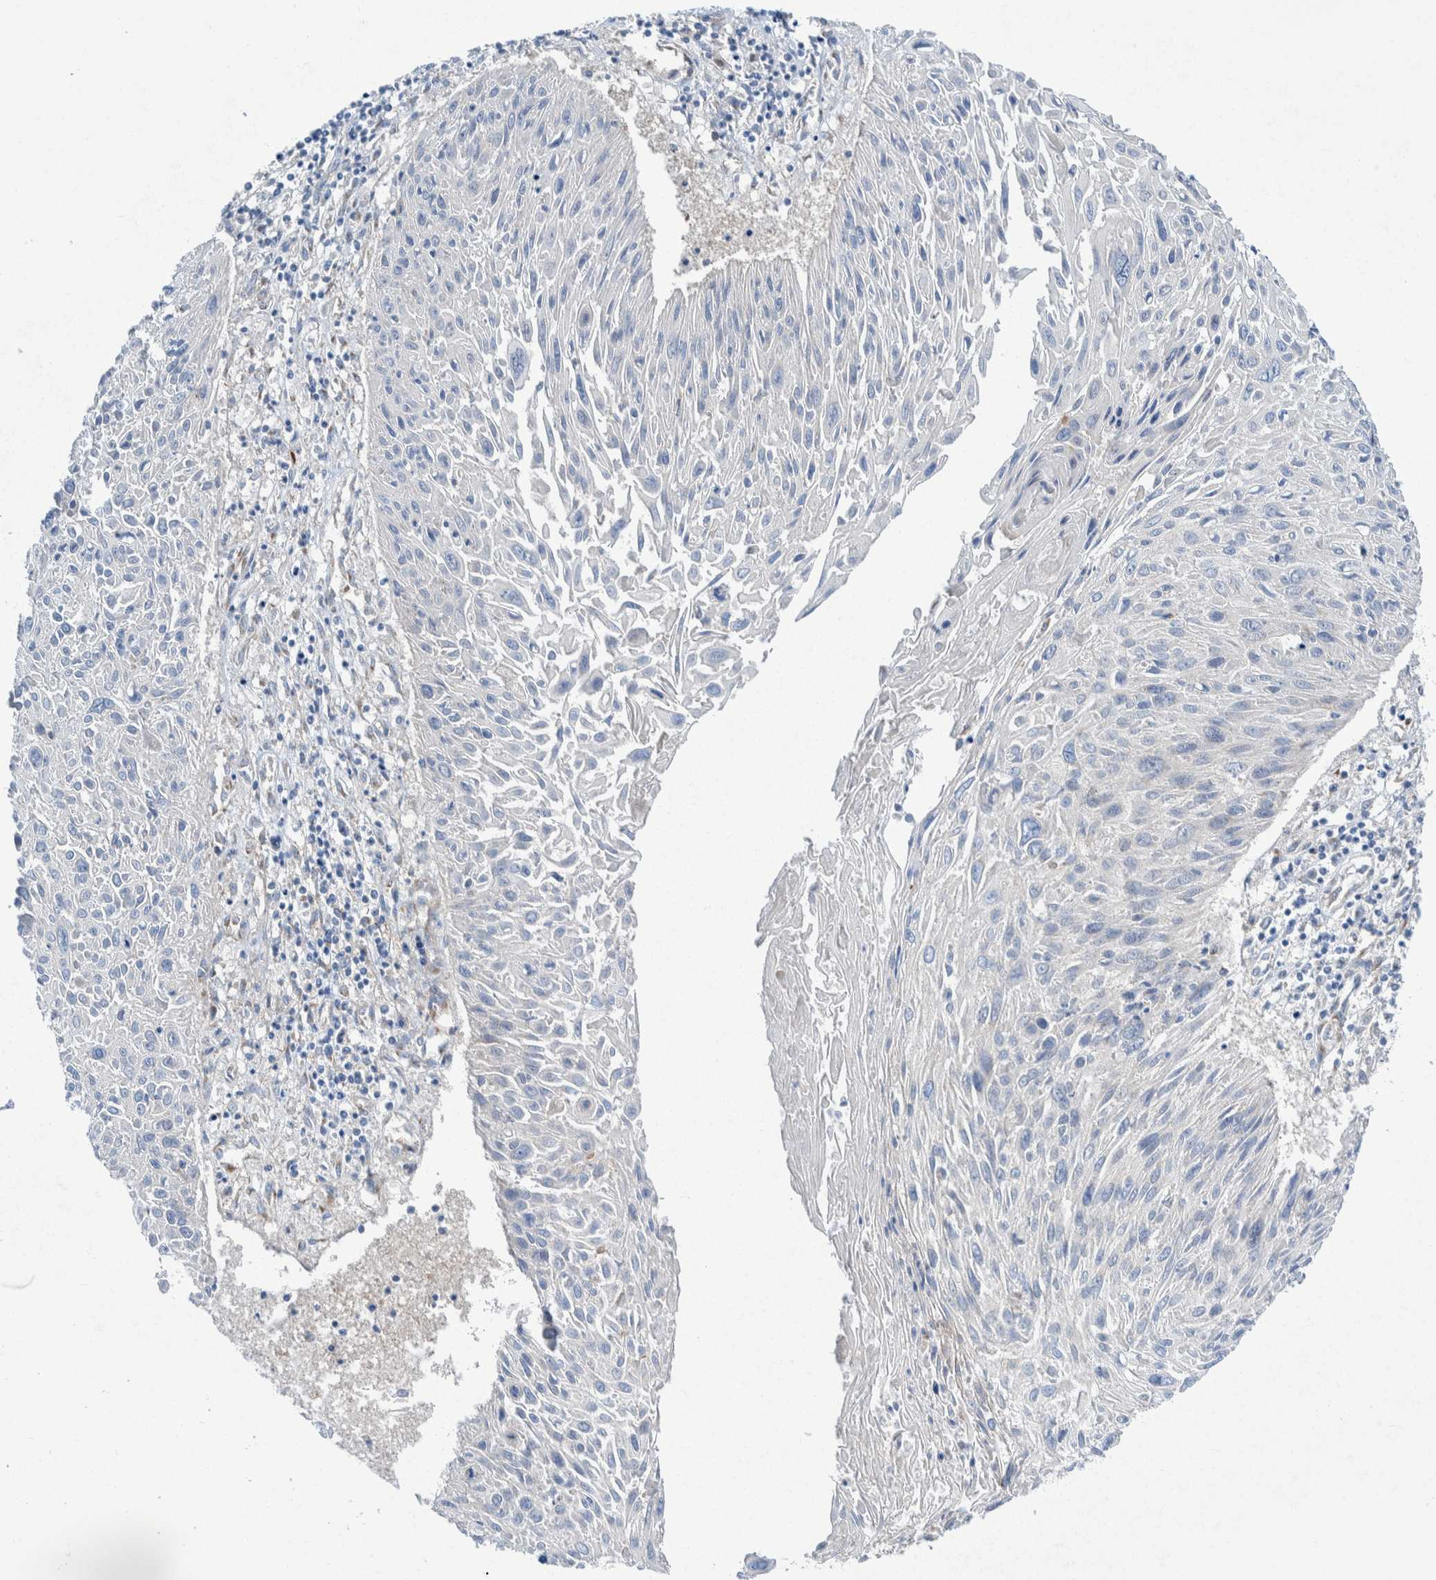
{"staining": {"intensity": "negative", "quantity": "none", "location": "none"}, "tissue": "cervical cancer", "cell_type": "Tumor cells", "image_type": "cancer", "snomed": [{"axis": "morphology", "description": "Squamous cell carcinoma, NOS"}, {"axis": "topography", "description": "Cervix"}], "caption": "An immunohistochemistry (IHC) histopathology image of squamous cell carcinoma (cervical) is shown. There is no staining in tumor cells of squamous cell carcinoma (cervical).", "gene": "TRIM58", "patient": {"sex": "female", "age": 51}}